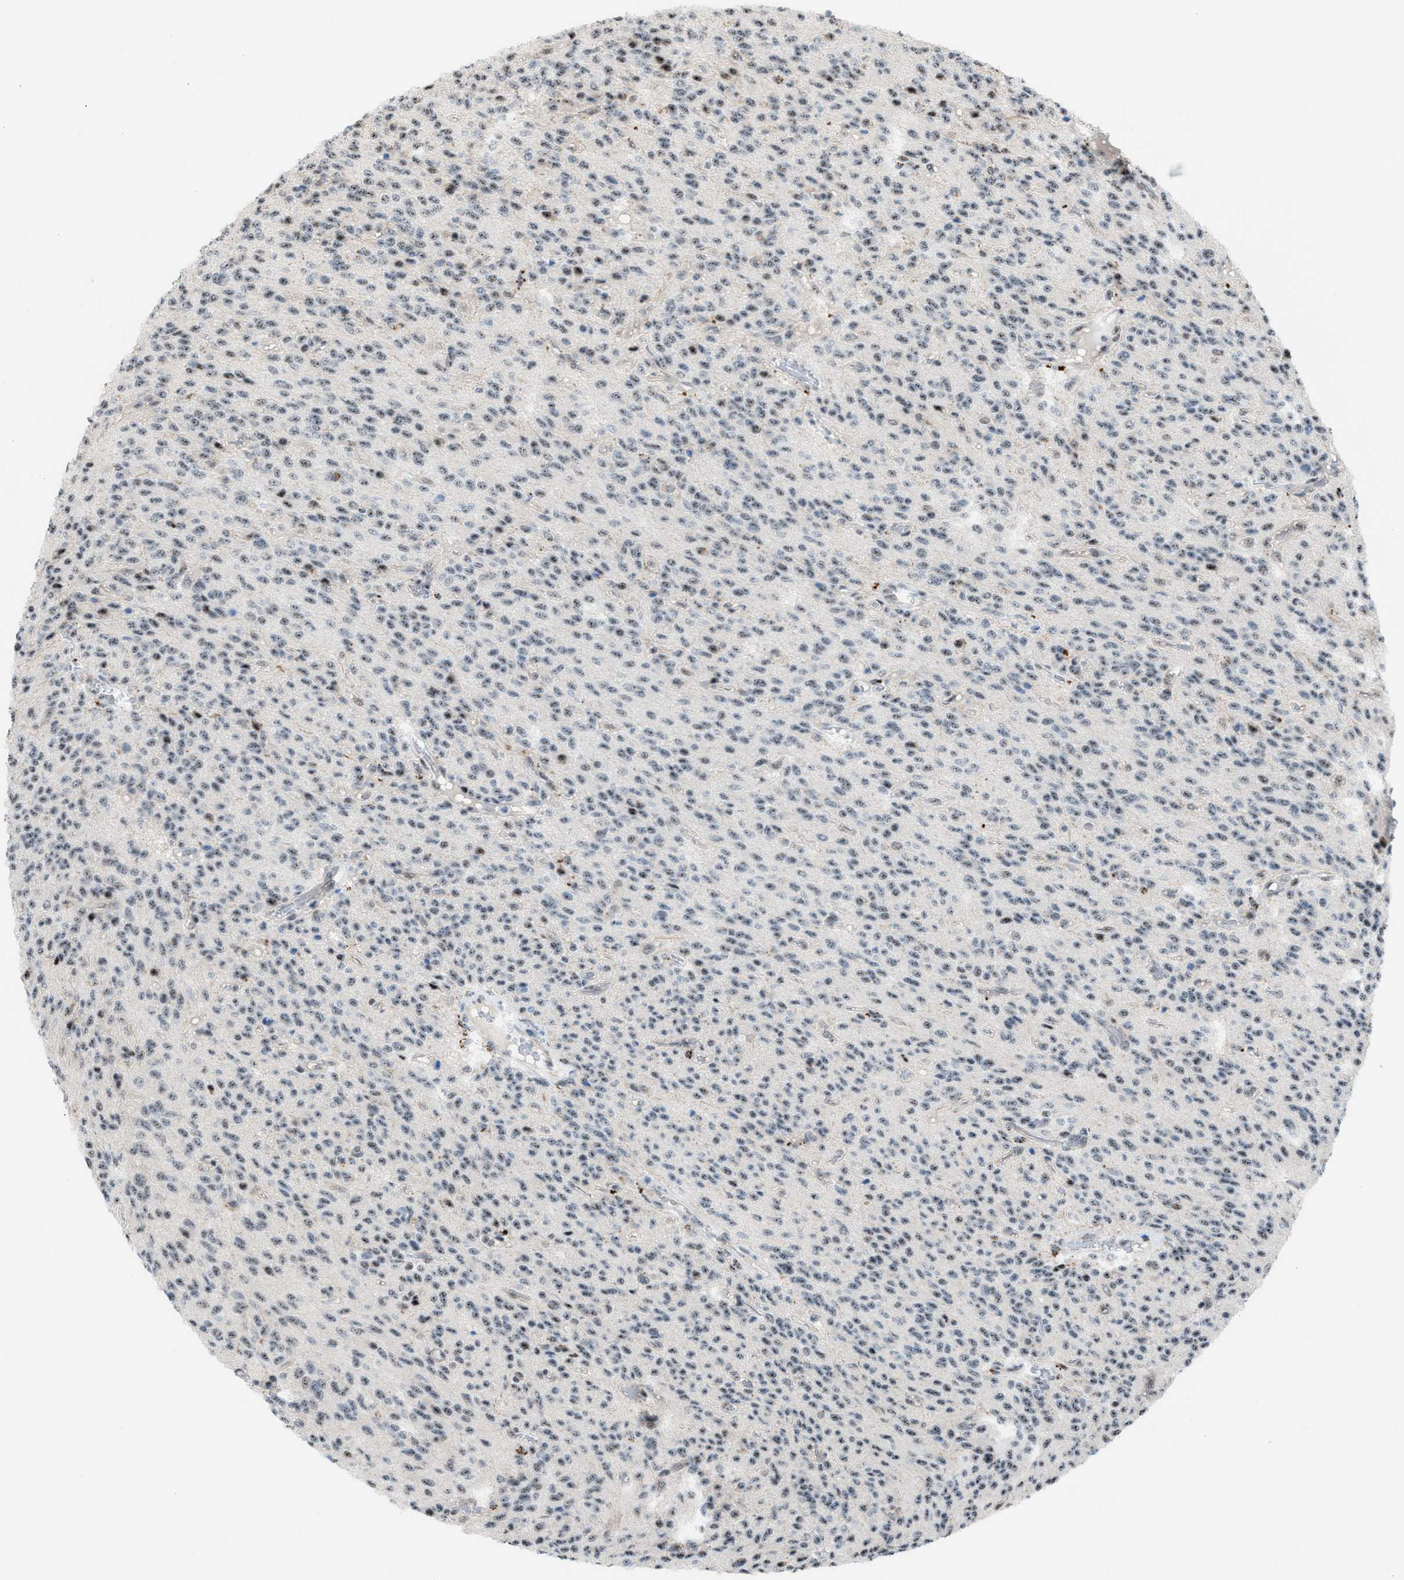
{"staining": {"intensity": "moderate", "quantity": "<25%", "location": "nuclear"}, "tissue": "glioma", "cell_type": "Tumor cells", "image_type": "cancer", "snomed": [{"axis": "morphology", "description": "Glioma, malignant, High grade"}, {"axis": "topography", "description": "Brain"}], "caption": "Immunohistochemistry of high-grade glioma (malignant) shows low levels of moderate nuclear expression in approximately <25% of tumor cells. (brown staining indicates protein expression, while blue staining denotes nuclei).", "gene": "CENPP", "patient": {"sex": "male", "age": 34}}